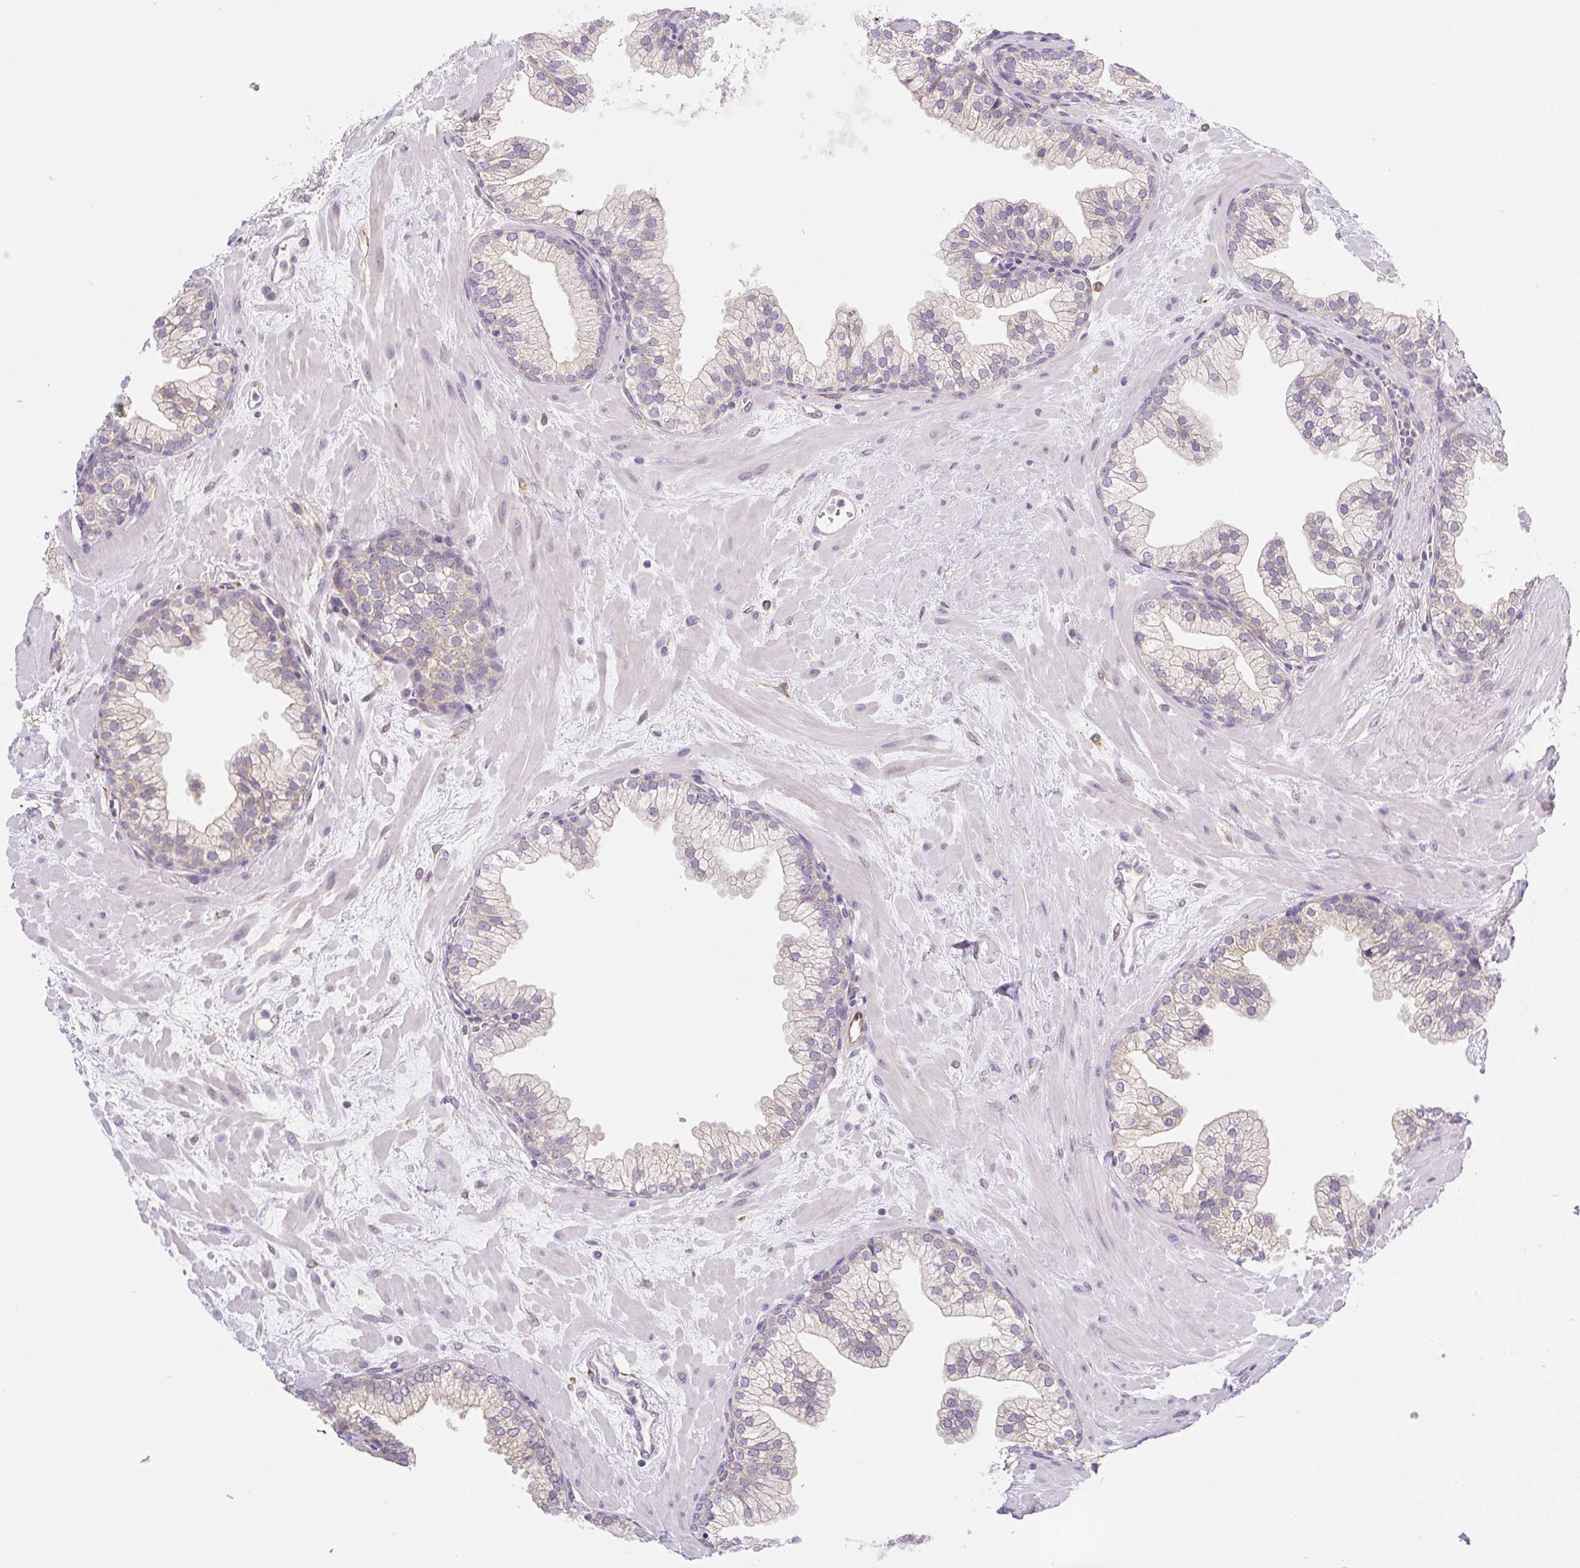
{"staining": {"intensity": "negative", "quantity": "none", "location": "none"}, "tissue": "prostate", "cell_type": "Glandular cells", "image_type": "normal", "snomed": [{"axis": "morphology", "description": "Normal tissue, NOS"}, {"axis": "topography", "description": "Prostate"}, {"axis": "topography", "description": "Peripheral nerve tissue"}], "caption": "An IHC image of normal prostate is shown. There is no staining in glandular cells of prostate.", "gene": "PLA2G4A", "patient": {"sex": "male", "age": 61}}